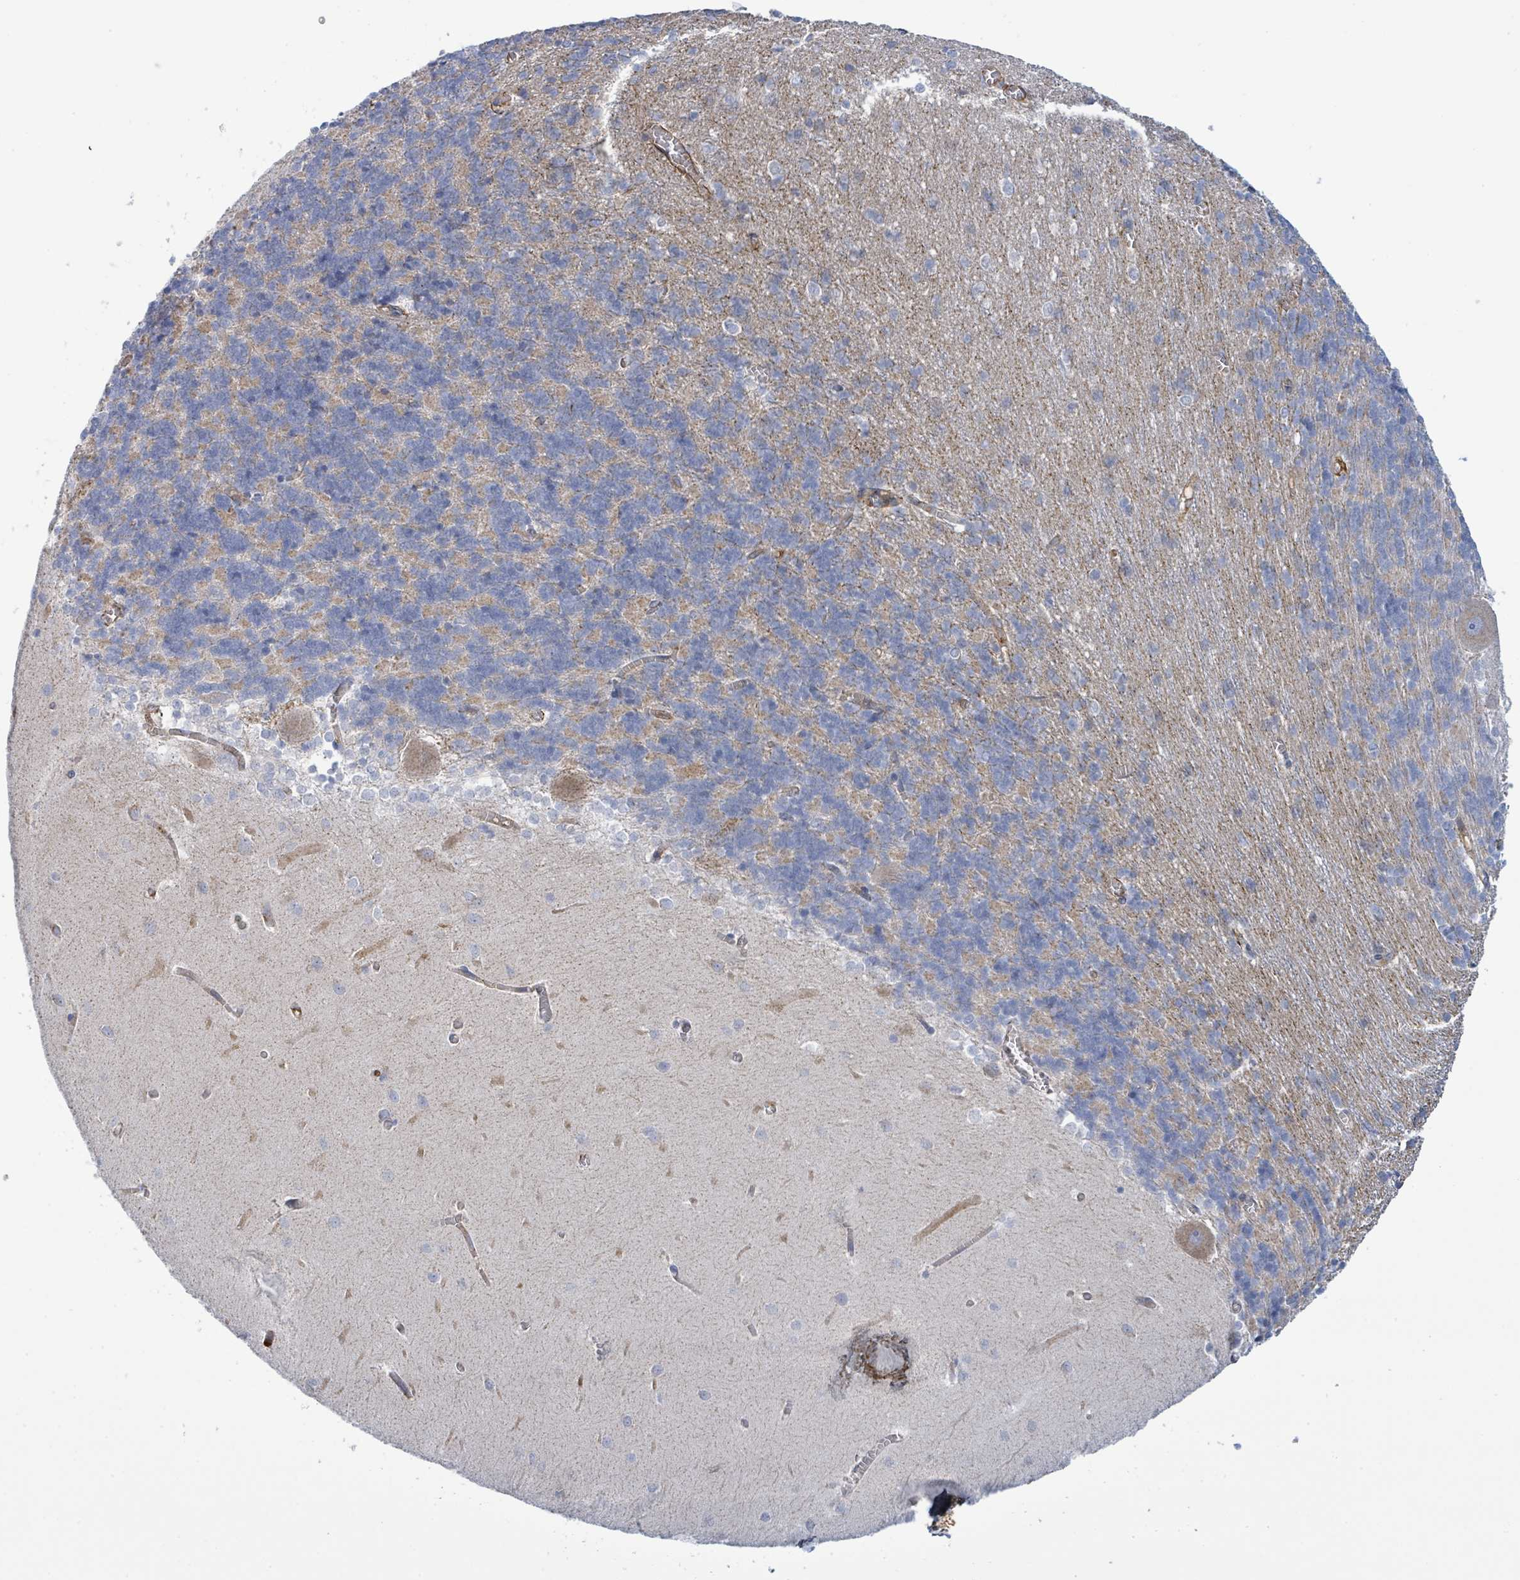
{"staining": {"intensity": "weak", "quantity": "25%-75%", "location": "cytoplasmic/membranous"}, "tissue": "cerebellum", "cell_type": "Cells in granular layer", "image_type": "normal", "snomed": [{"axis": "morphology", "description": "Normal tissue, NOS"}, {"axis": "topography", "description": "Cerebellum"}], "caption": "Immunohistochemical staining of benign human cerebellum demonstrates low levels of weak cytoplasmic/membranous expression in approximately 25%-75% of cells in granular layer. (Brightfield microscopy of DAB IHC at high magnification).", "gene": "EGFL7", "patient": {"sex": "male", "age": 37}}